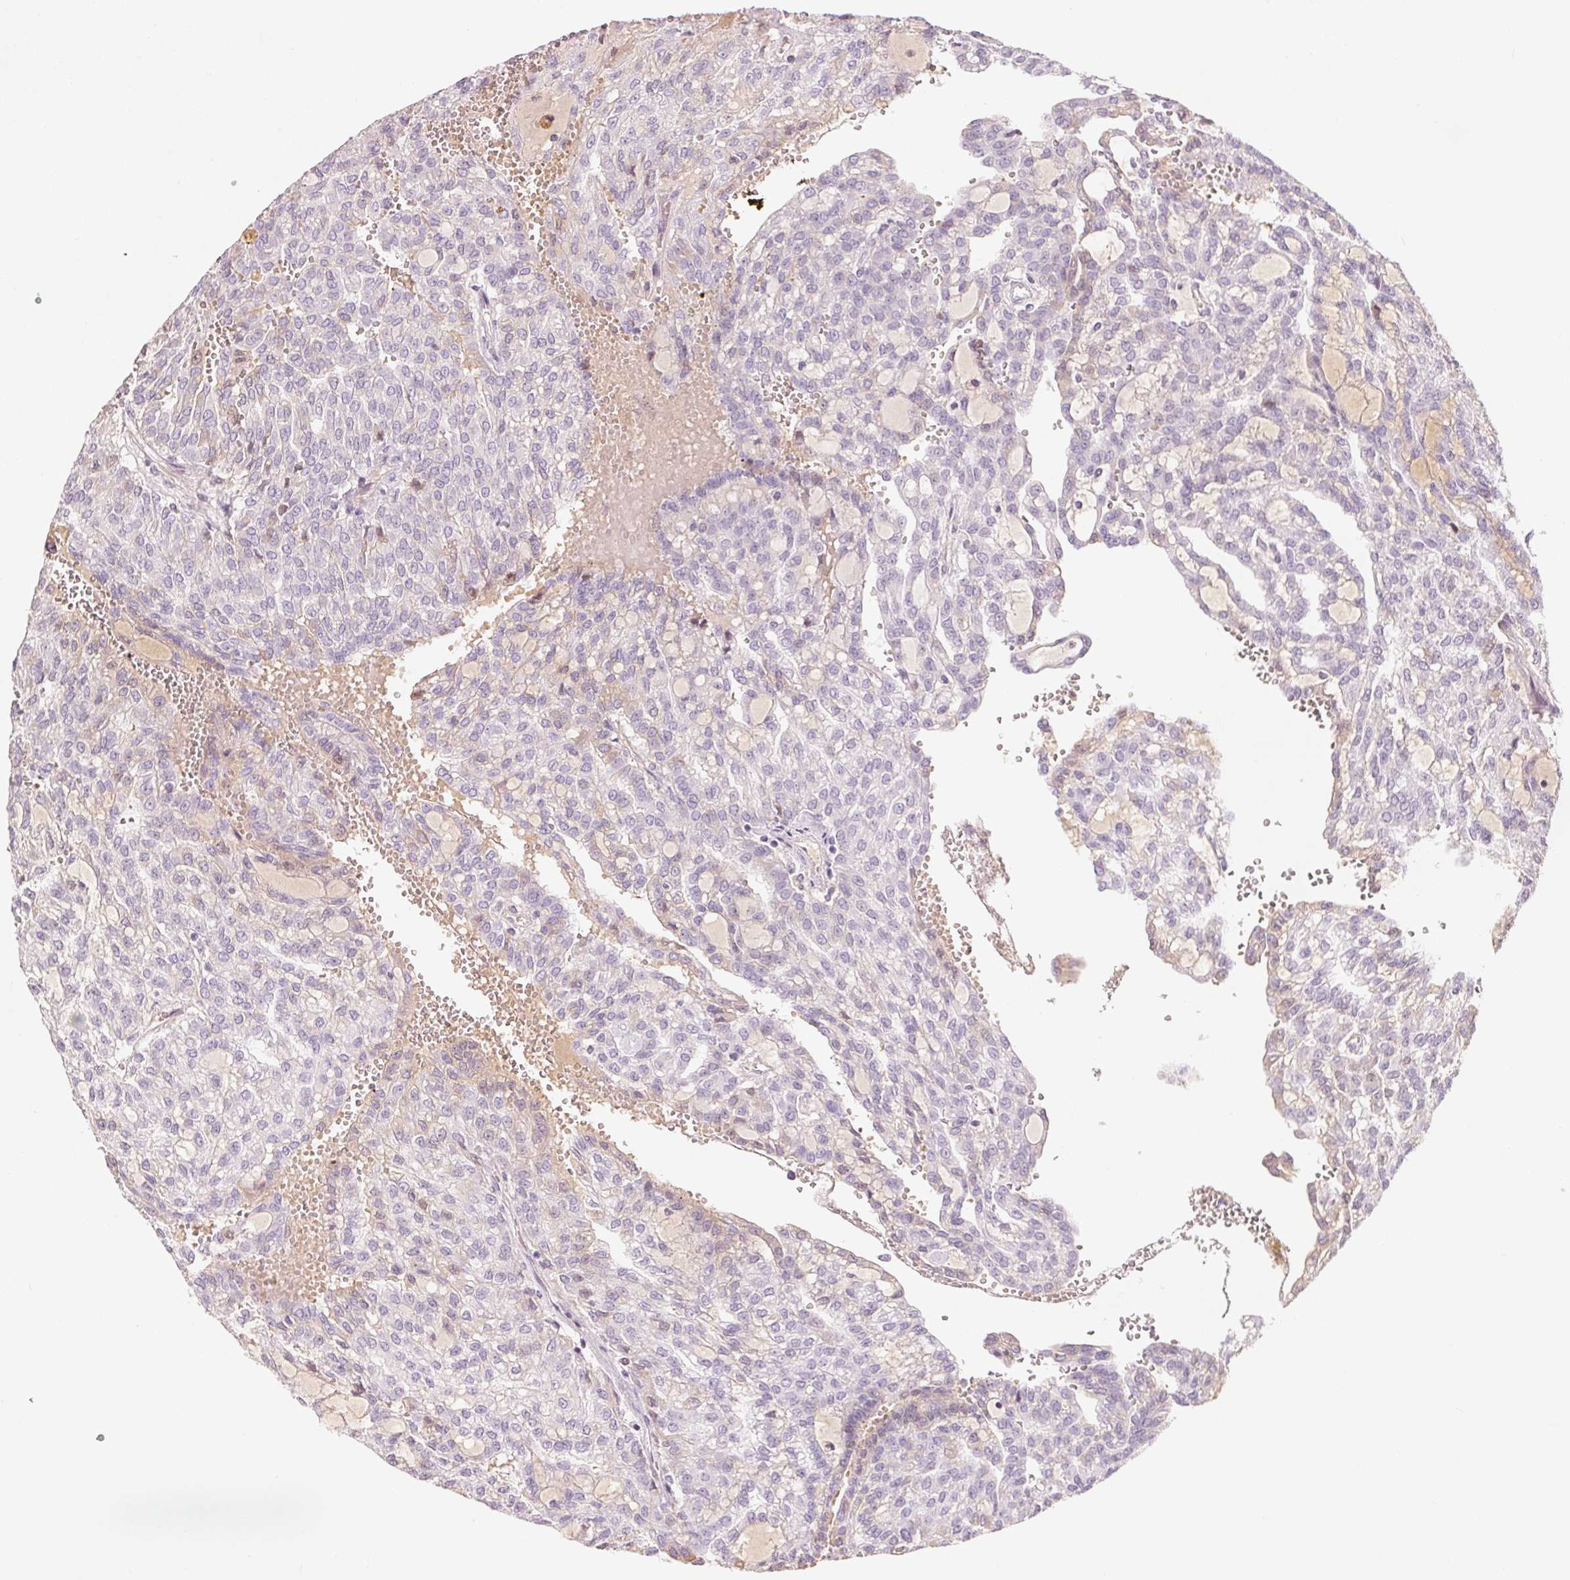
{"staining": {"intensity": "negative", "quantity": "none", "location": "none"}, "tissue": "renal cancer", "cell_type": "Tumor cells", "image_type": "cancer", "snomed": [{"axis": "morphology", "description": "Adenocarcinoma, NOS"}, {"axis": "topography", "description": "Kidney"}], "caption": "The histopathology image displays no significant positivity in tumor cells of renal adenocarcinoma.", "gene": "AFM", "patient": {"sex": "male", "age": 63}}